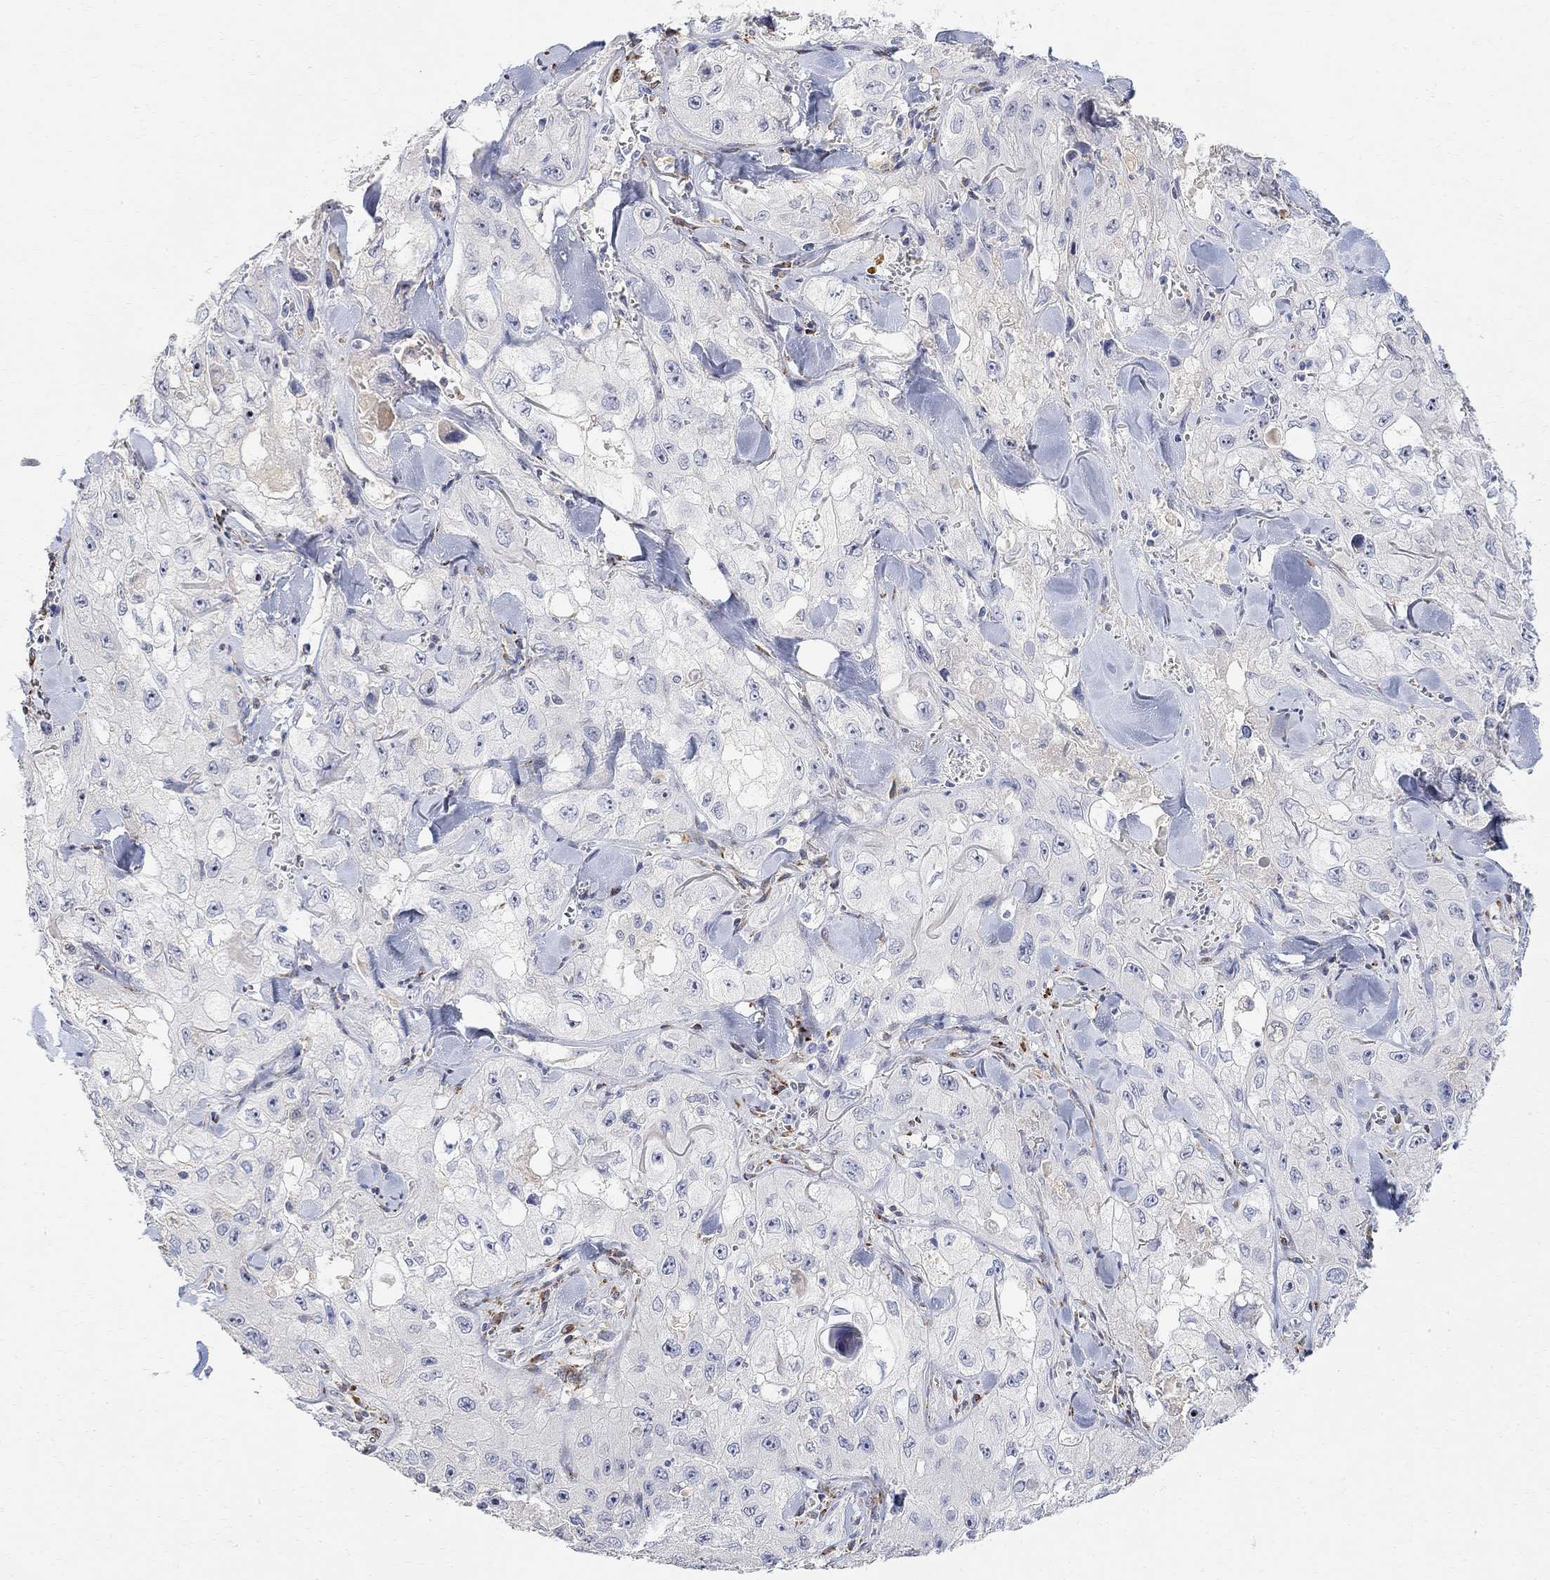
{"staining": {"intensity": "negative", "quantity": "none", "location": "none"}, "tissue": "skin cancer", "cell_type": "Tumor cells", "image_type": "cancer", "snomed": [{"axis": "morphology", "description": "Squamous cell carcinoma, NOS"}, {"axis": "topography", "description": "Skin"}, {"axis": "topography", "description": "Subcutis"}], "caption": "Skin cancer was stained to show a protein in brown. There is no significant positivity in tumor cells. (Brightfield microscopy of DAB immunohistochemistry at high magnification).", "gene": "FNDC5", "patient": {"sex": "male", "age": 73}}